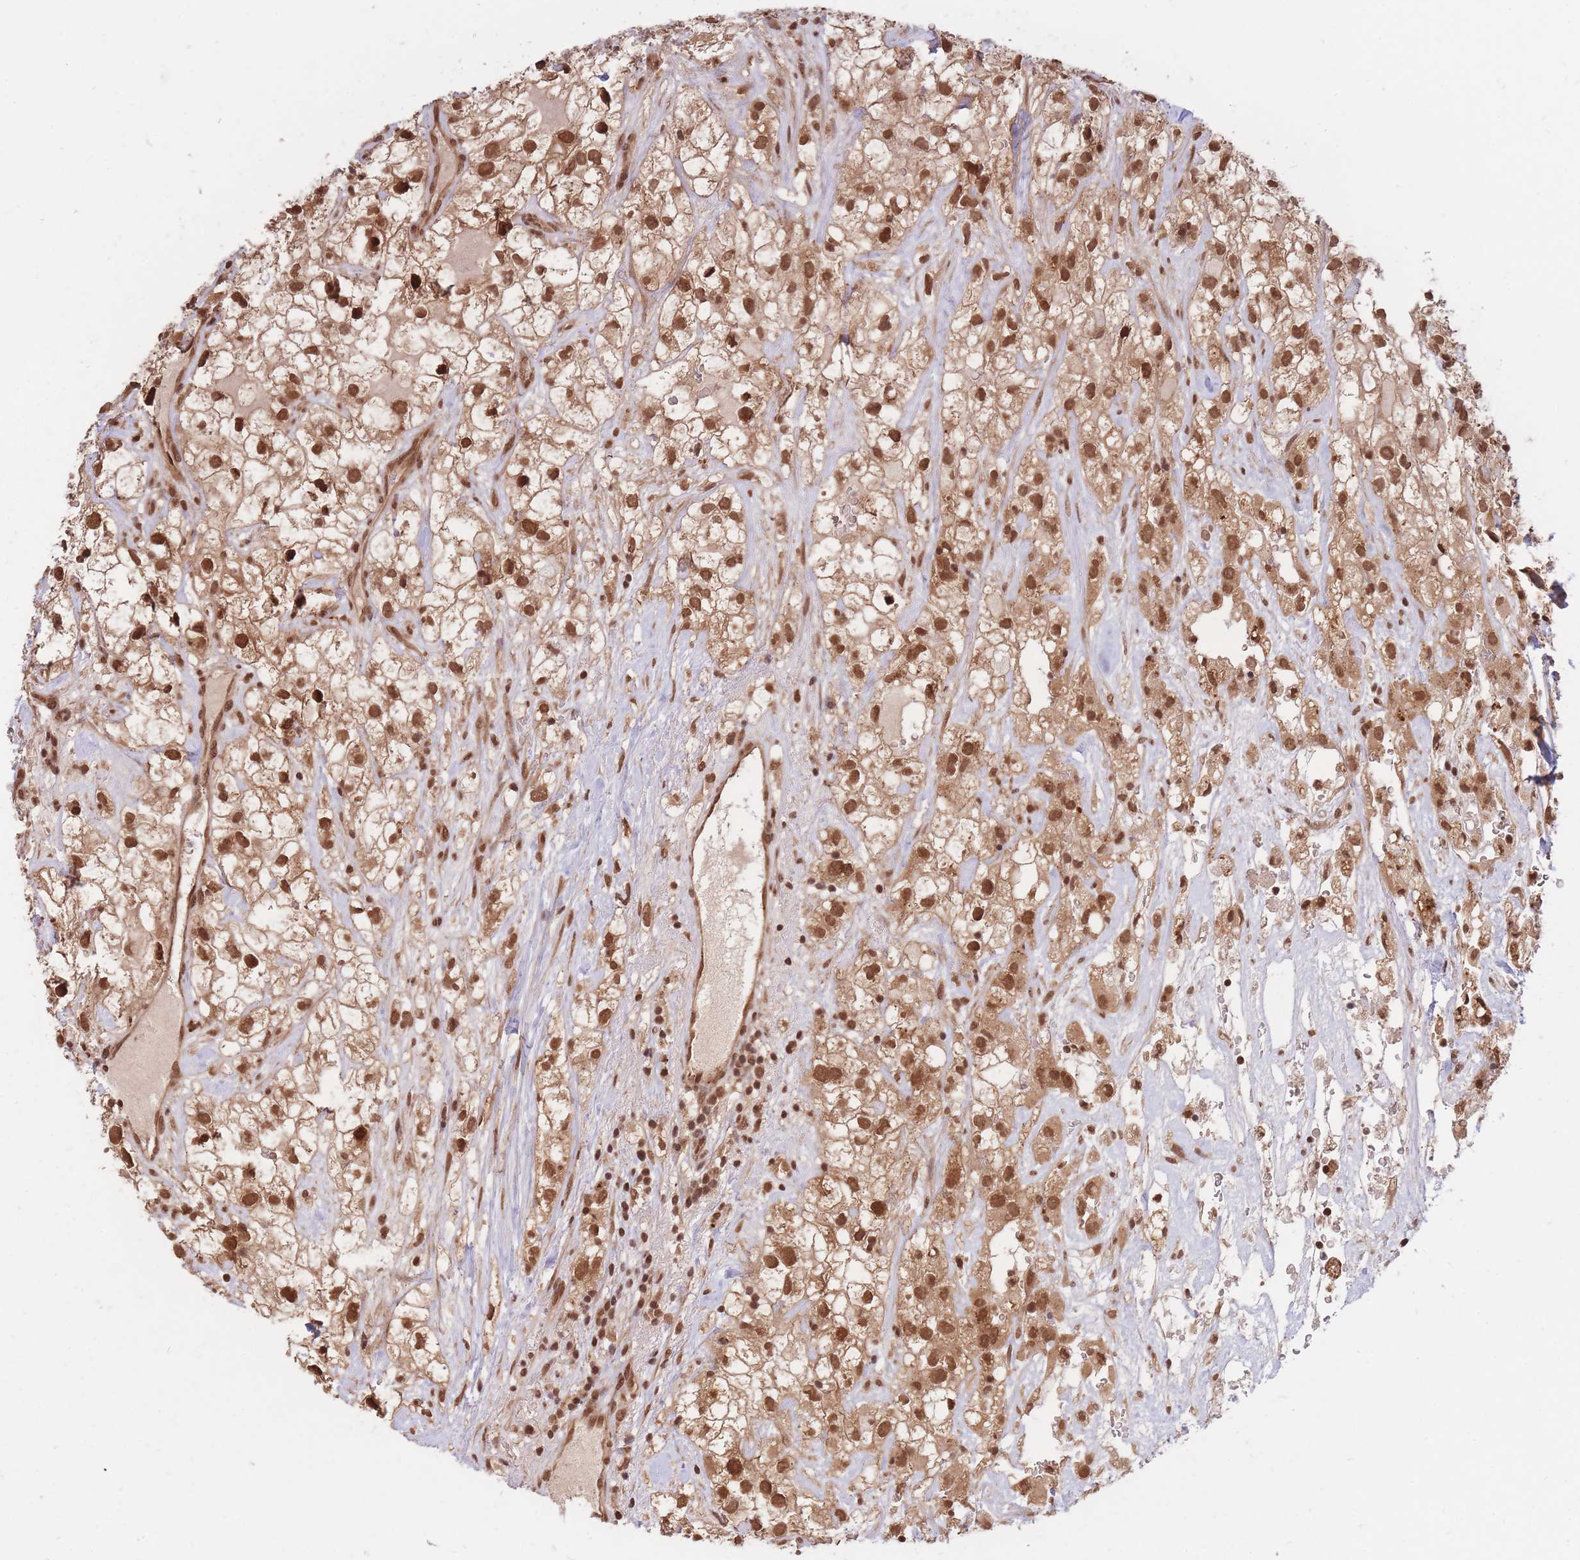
{"staining": {"intensity": "strong", "quantity": ">75%", "location": "cytoplasmic/membranous,nuclear"}, "tissue": "renal cancer", "cell_type": "Tumor cells", "image_type": "cancer", "snomed": [{"axis": "morphology", "description": "Adenocarcinoma, NOS"}, {"axis": "topography", "description": "Kidney"}], "caption": "Protein expression analysis of renal adenocarcinoma demonstrates strong cytoplasmic/membranous and nuclear expression in approximately >75% of tumor cells.", "gene": "SRA1", "patient": {"sex": "male", "age": 59}}